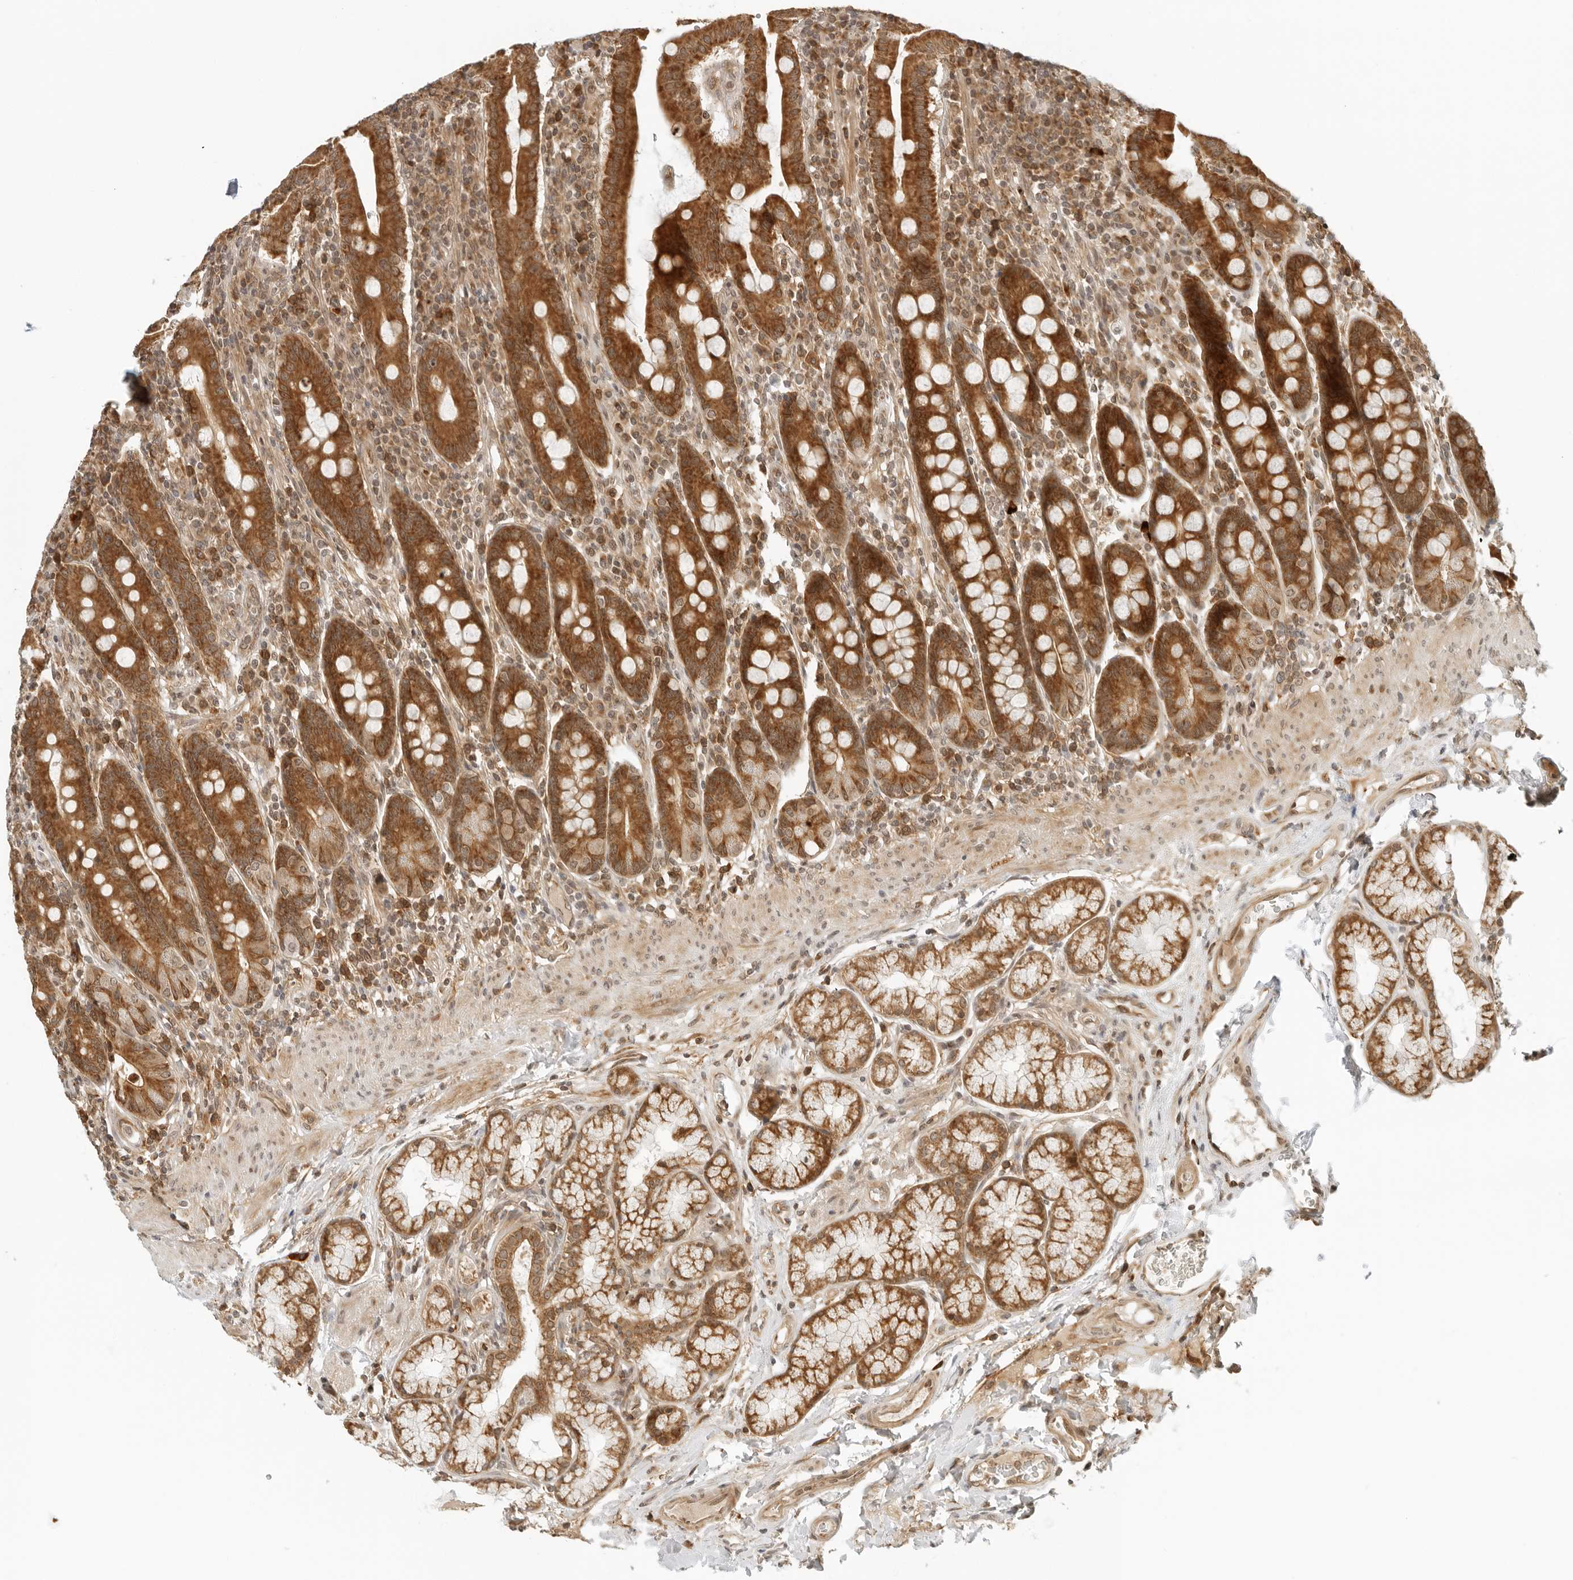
{"staining": {"intensity": "strong", "quantity": ">75%", "location": "cytoplasmic/membranous"}, "tissue": "duodenum", "cell_type": "Glandular cells", "image_type": "normal", "snomed": [{"axis": "morphology", "description": "Normal tissue, NOS"}, {"axis": "morphology", "description": "Adenocarcinoma, NOS"}, {"axis": "topography", "description": "Pancreas"}, {"axis": "topography", "description": "Duodenum"}], "caption": "Glandular cells show strong cytoplasmic/membranous expression in about >75% of cells in normal duodenum.", "gene": "RC3H1", "patient": {"sex": "male", "age": 50}}